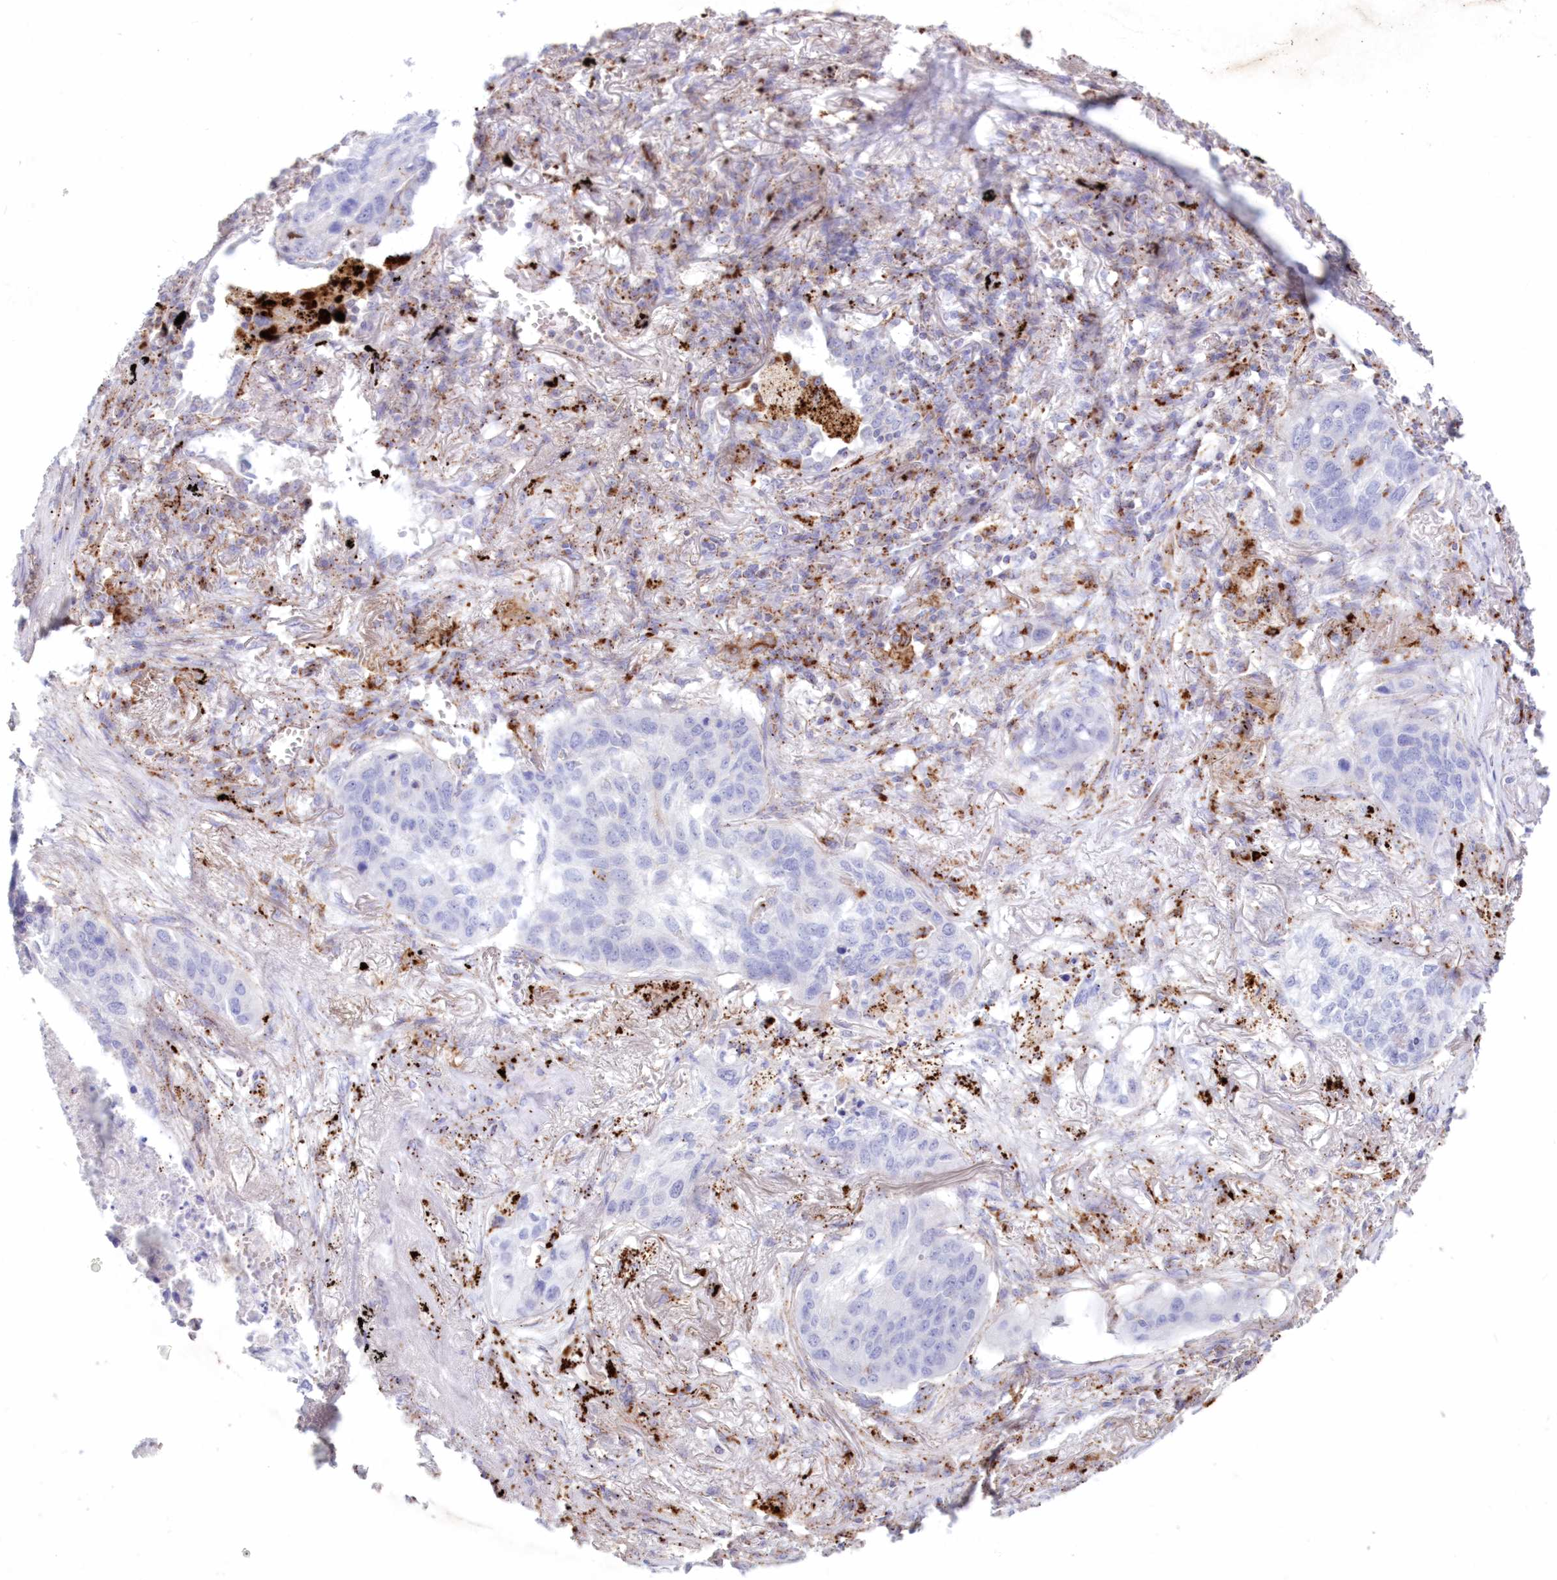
{"staining": {"intensity": "negative", "quantity": "none", "location": "none"}, "tissue": "lung cancer", "cell_type": "Tumor cells", "image_type": "cancer", "snomed": [{"axis": "morphology", "description": "Squamous cell carcinoma, NOS"}, {"axis": "topography", "description": "Lung"}], "caption": "There is no significant expression in tumor cells of squamous cell carcinoma (lung). (DAB IHC with hematoxylin counter stain).", "gene": "TPP1", "patient": {"sex": "female", "age": 63}}